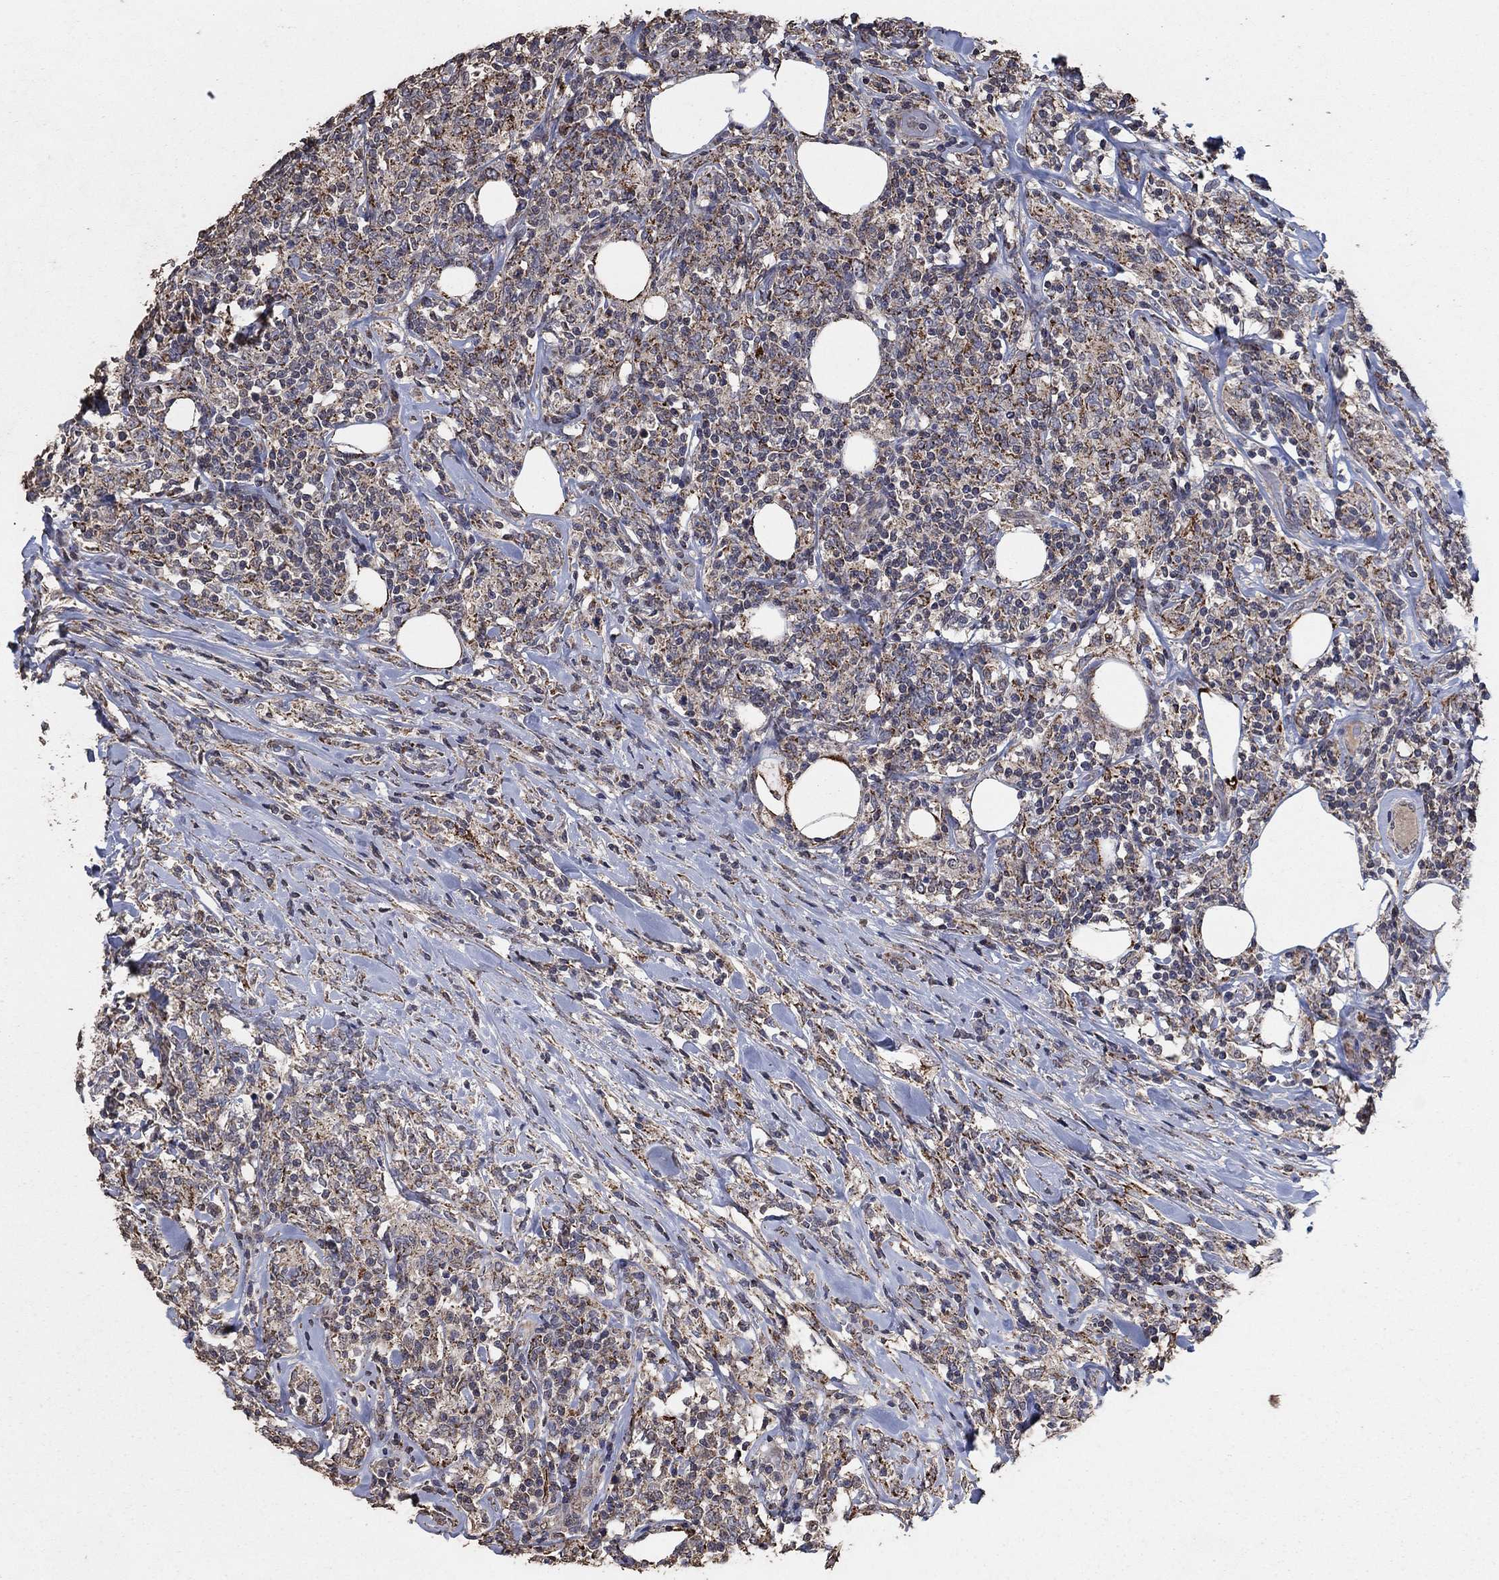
{"staining": {"intensity": "weak", "quantity": ">75%", "location": "cytoplasmic/membranous"}, "tissue": "lymphoma", "cell_type": "Tumor cells", "image_type": "cancer", "snomed": [{"axis": "morphology", "description": "Malignant lymphoma, non-Hodgkin's type, High grade"}, {"axis": "topography", "description": "Lymph node"}], "caption": "There is low levels of weak cytoplasmic/membranous expression in tumor cells of high-grade malignant lymphoma, non-Hodgkin's type, as demonstrated by immunohistochemical staining (brown color).", "gene": "MRPS24", "patient": {"sex": "female", "age": 84}}